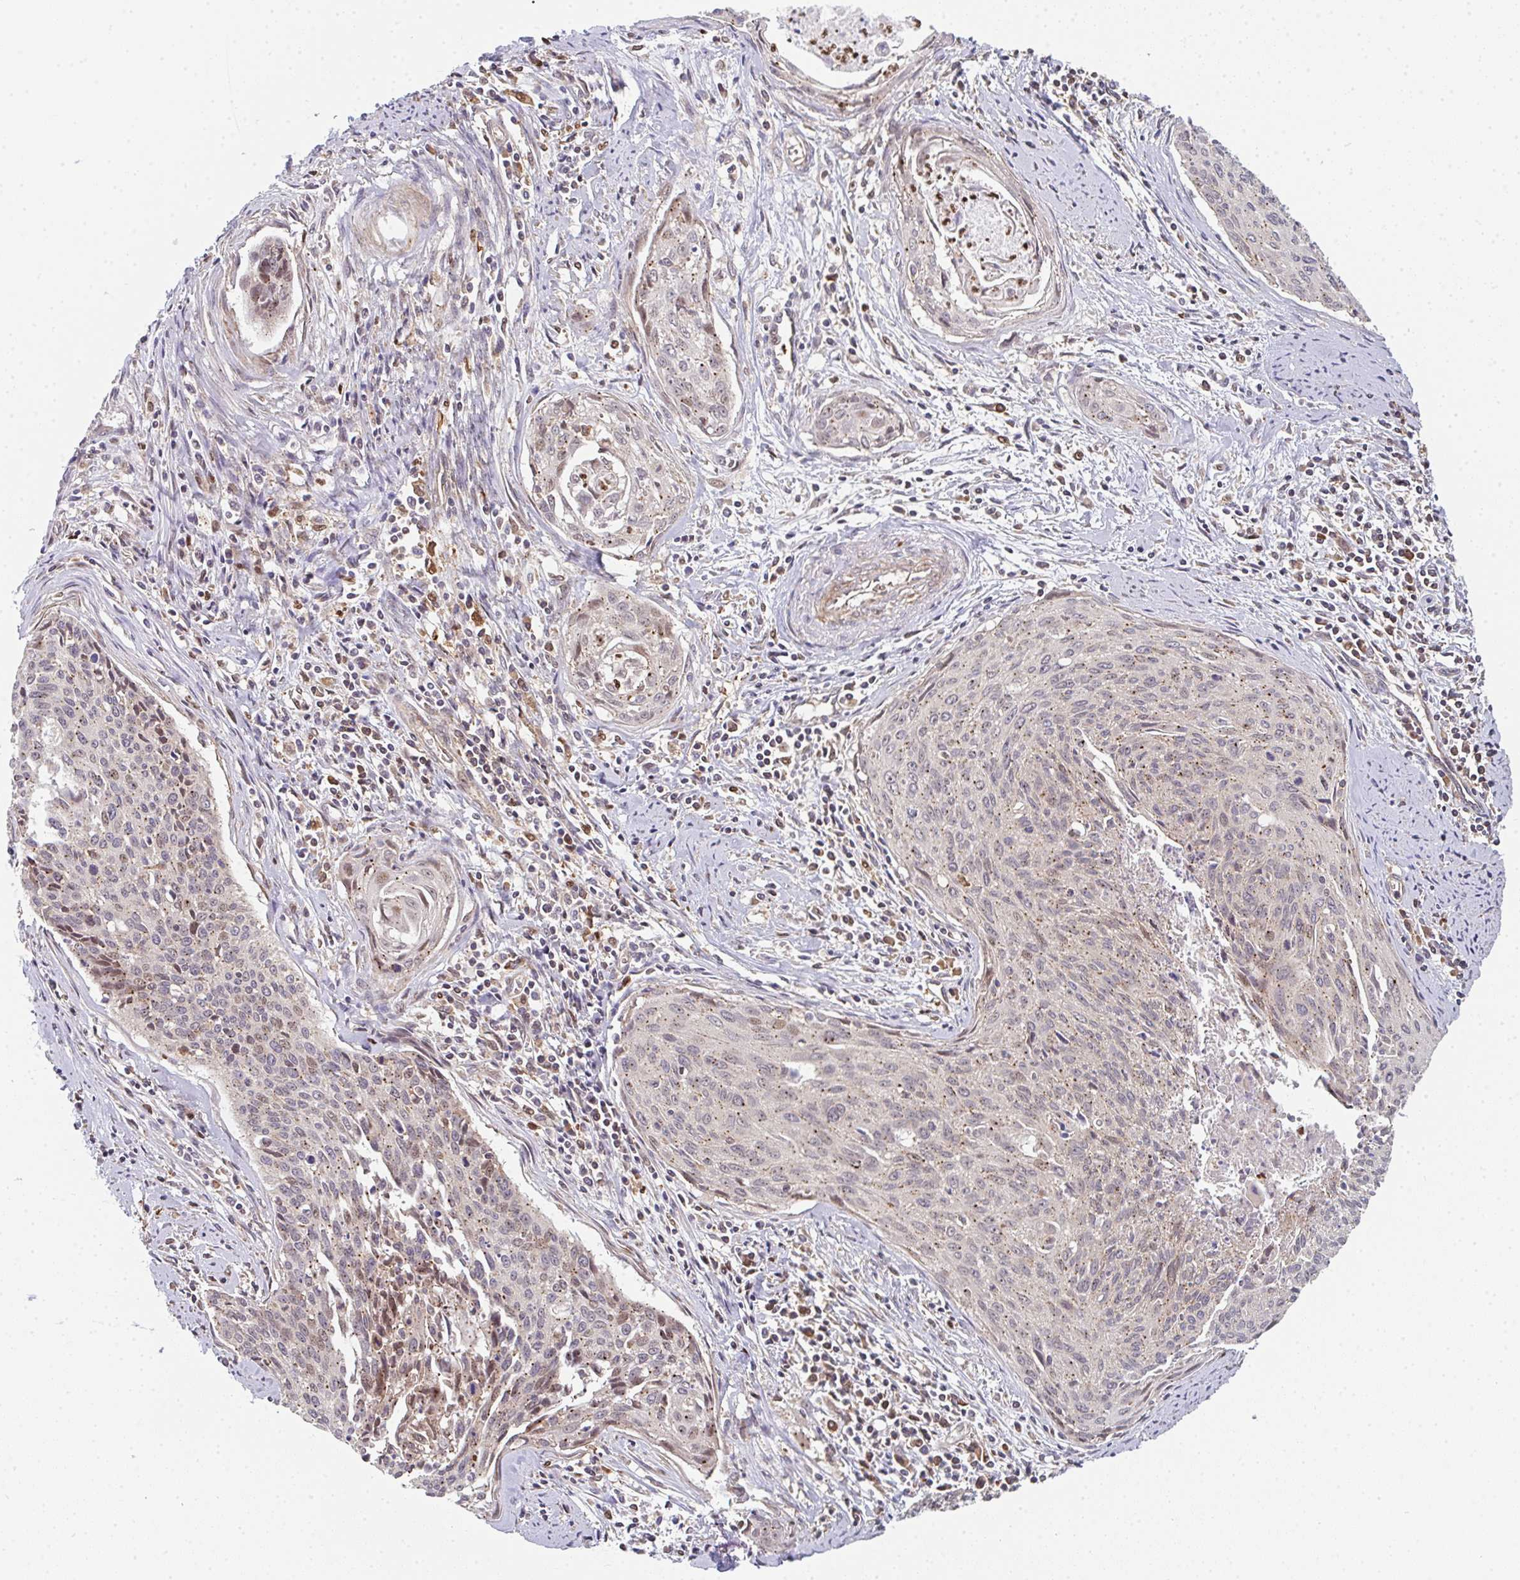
{"staining": {"intensity": "weak", "quantity": "<25%", "location": "cytoplasmic/membranous,nuclear"}, "tissue": "cervical cancer", "cell_type": "Tumor cells", "image_type": "cancer", "snomed": [{"axis": "morphology", "description": "Squamous cell carcinoma, NOS"}, {"axis": "topography", "description": "Cervix"}], "caption": "An IHC photomicrograph of squamous cell carcinoma (cervical) is shown. There is no staining in tumor cells of squamous cell carcinoma (cervical). The staining is performed using DAB (3,3'-diaminobenzidine) brown chromogen with nuclei counter-stained in using hematoxylin.", "gene": "SIMC1", "patient": {"sex": "female", "age": 55}}